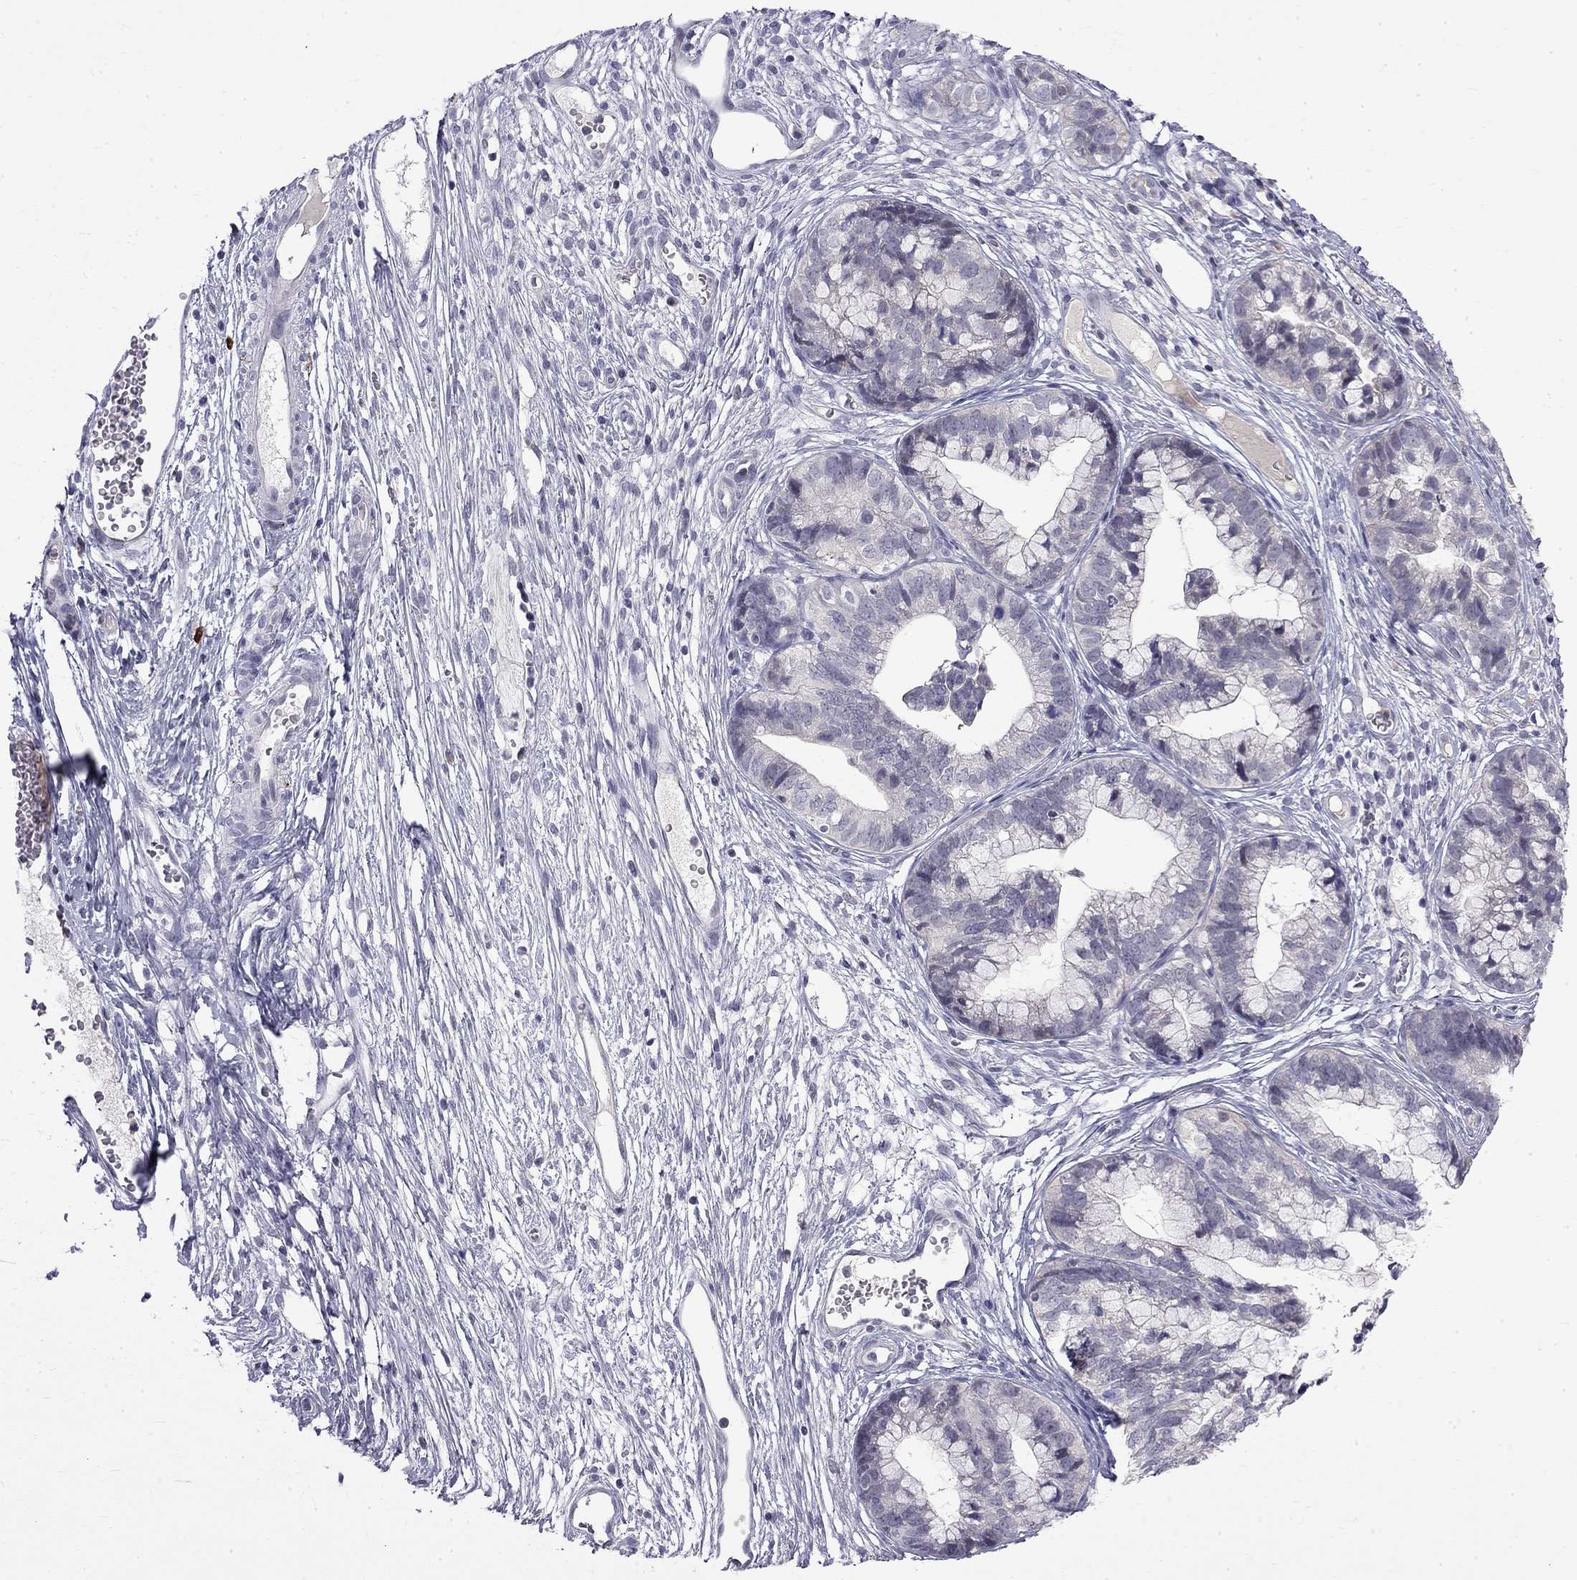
{"staining": {"intensity": "negative", "quantity": "none", "location": "none"}, "tissue": "cervical cancer", "cell_type": "Tumor cells", "image_type": "cancer", "snomed": [{"axis": "morphology", "description": "Adenocarcinoma, NOS"}, {"axis": "topography", "description": "Cervix"}], "caption": "An image of human adenocarcinoma (cervical) is negative for staining in tumor cells.", "gene": "RTL9", "patient": {"sex": "female", "age": 44}}